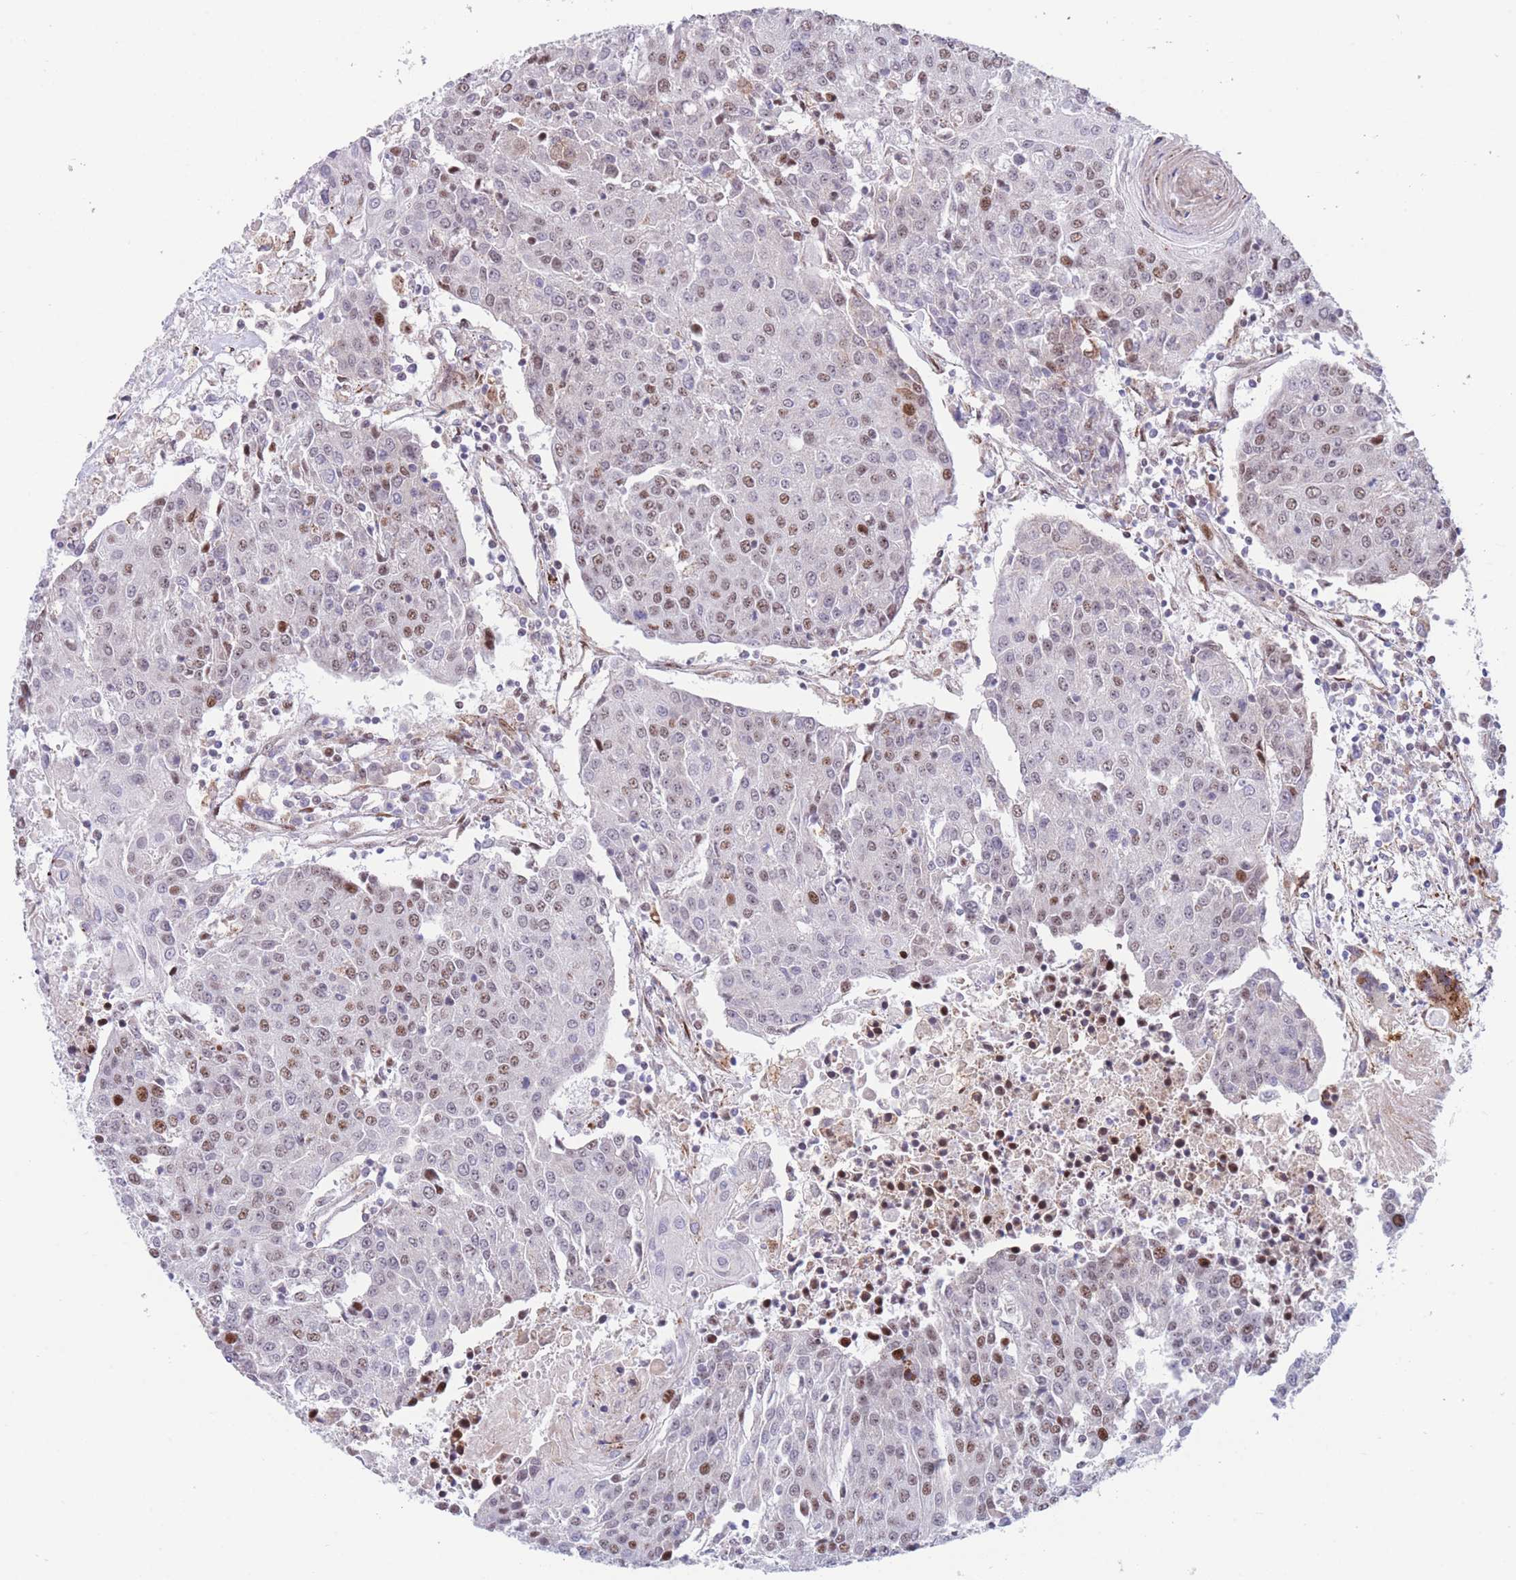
{"staining": {"intensity": "moderate", "quantity": "25%-75%", "location": "nuclear"}, "tissue": "urothelial cancer", "cell_type": "Tumor cells", "image_type": "cancer", "snomed": [{"axis": "morphology", "description": "Urothelial carcinoma, High grade"}, {"axis": "topography", "description": "Urinary bladder"}], "caption": "Immunohistochemical staining of human urothelial cancer displays medium levels of moderate nuclear staining in about 25%-75% of tumor cells.", "gene": "DNAJC3", "patient": {"sex": "female", "age": 85}}